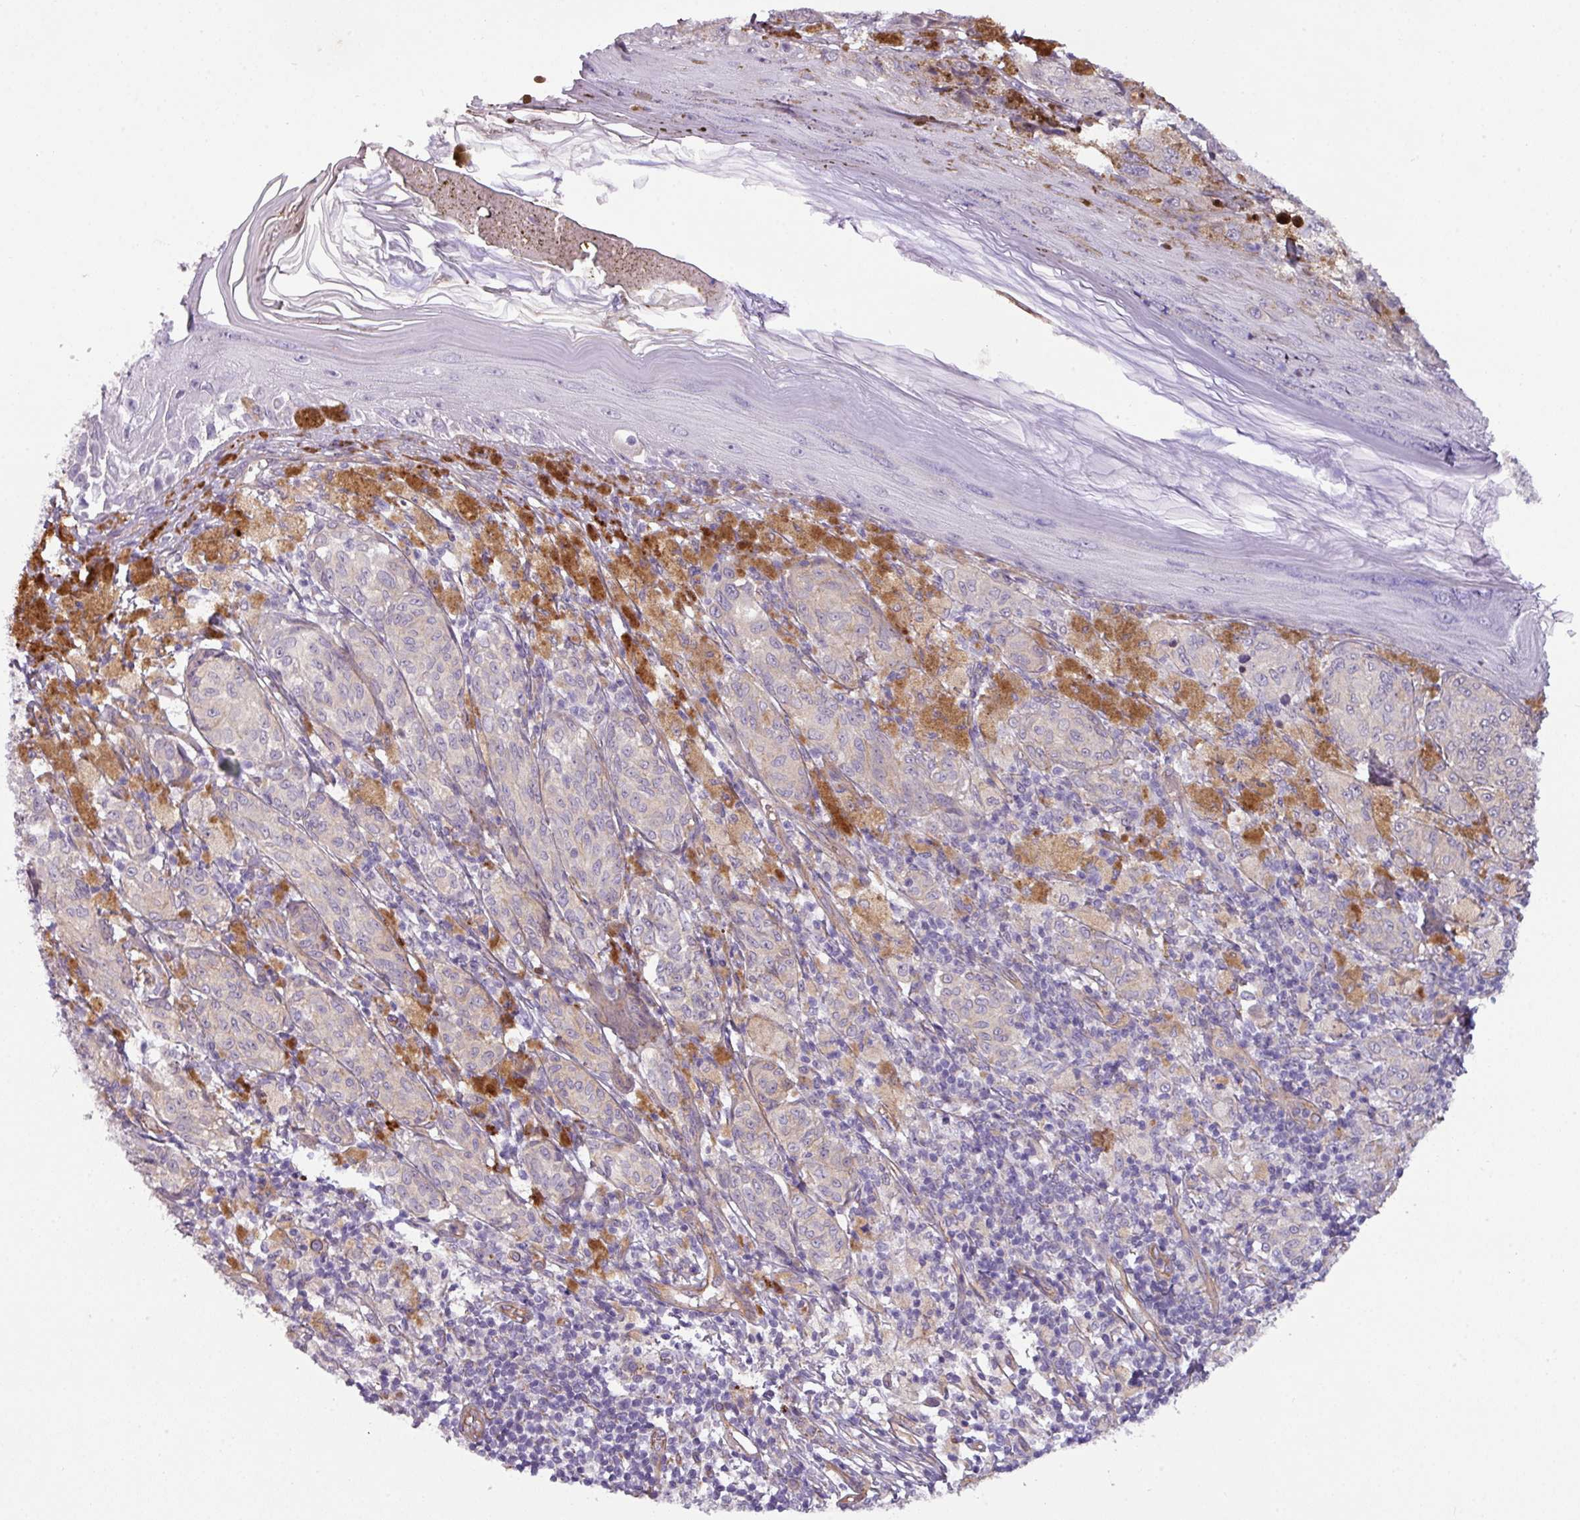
{"staining": {"intensity": "negative", "quantity": "none", "location": "none"}, "tissue": "melanoma", "cell_type": "Tumor cells", "image_type": "cancer", "snomed": [{"axis": "morphology", "description": "Malignant melanoma, NOS"}, {"axis": "topography", "description": "Skin"}], "caption": "IHC photomicrograph of neoplastic tissue: malignant melanoma stained with DAB exhibits no significant protein staining in tumor cells.", "gene": "BUD23", "patient": {"sex": "male", "age": 42}}